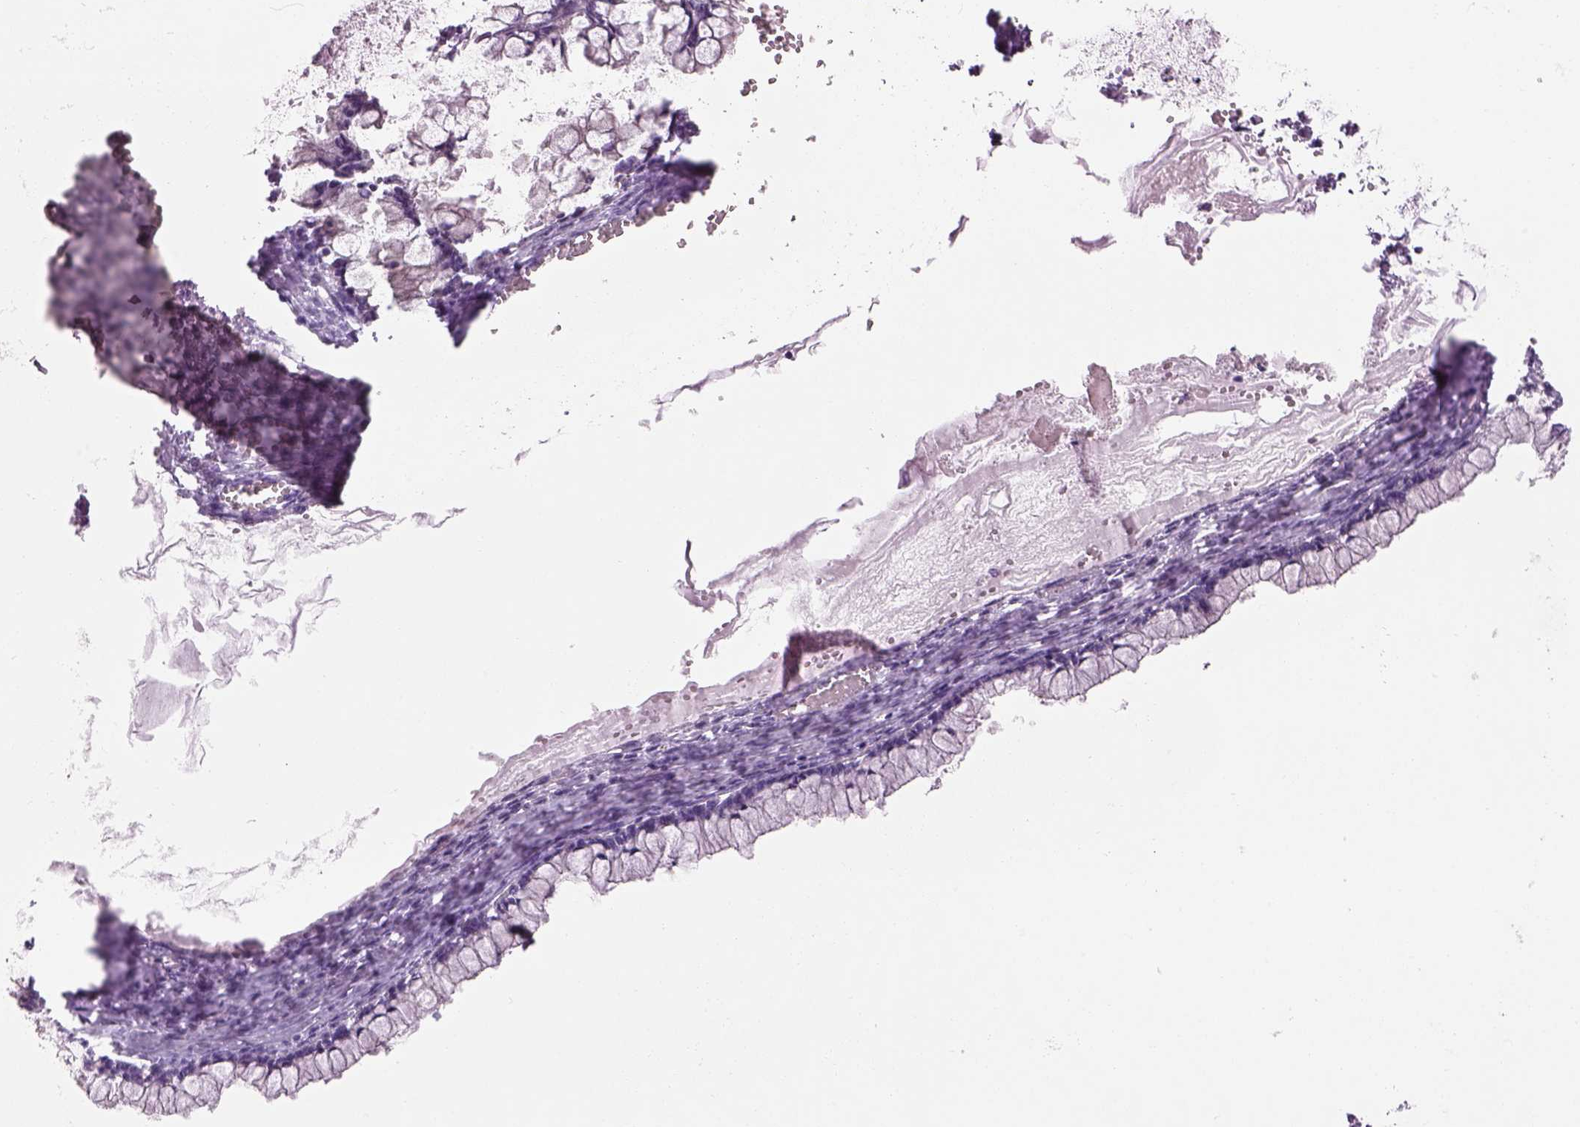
{"staining": {"intensity": "negative", "quantity": "none", "location": "none"}, "tissue": "ovarian cancer", "cell_type": "Tumor cells", "image_type": "cancer", "snomed": [{"axis": "morphology", "description": "Cystadenocarcinoma, mucinous, NOS"}, {"axis": "topography", "description": "Ovary"}], "caption": "Immunohistochemistry photomicrograph of human ovarian cancer stained for a protein (brown), which exhibits no positivity in tumor cells. The staining is performed using DAB brown chromogen with nuclei counter-stained in using hematoxylin.", "gene": "IFT52", "patient": {"sex": "female", "age": 67}}